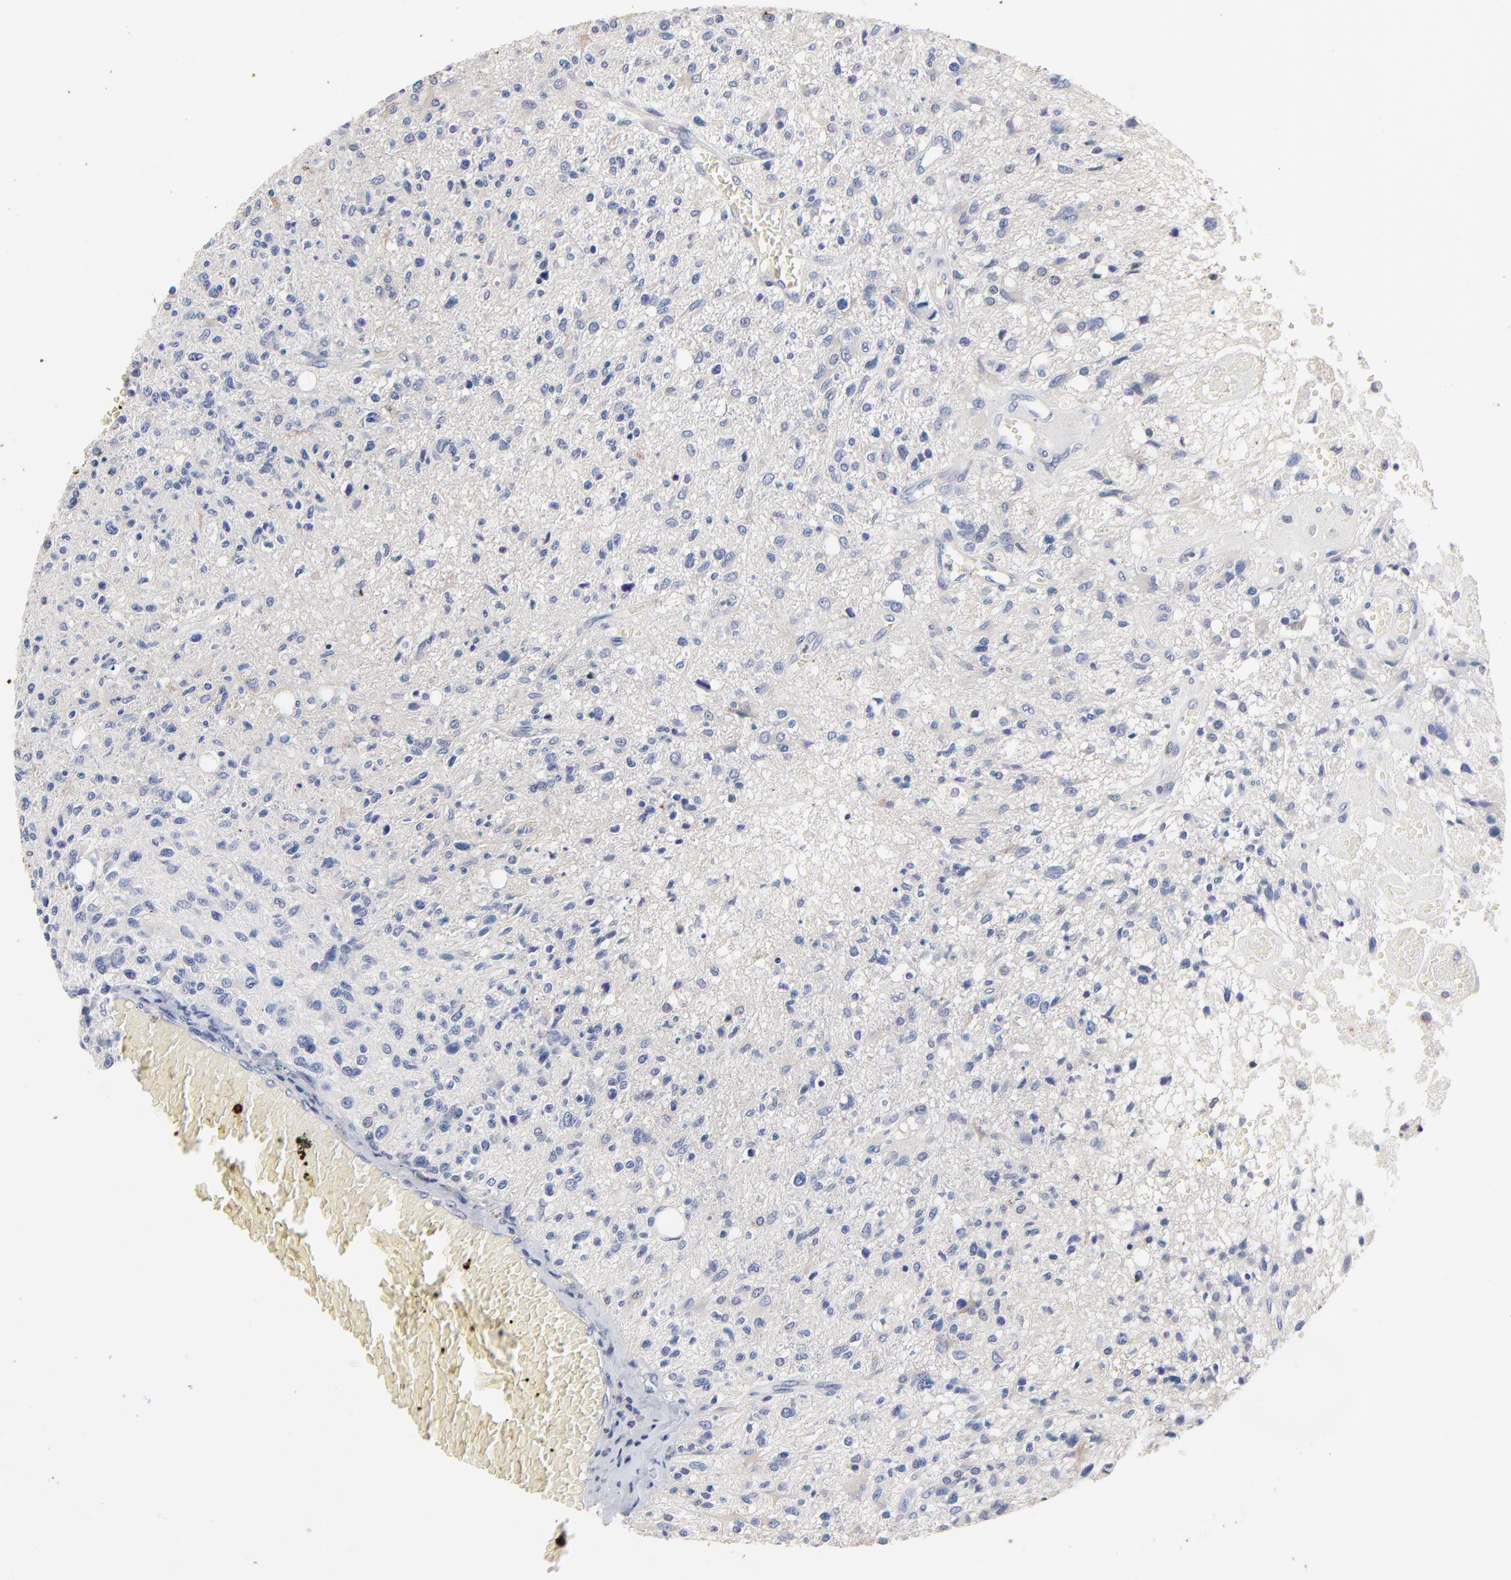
{"staining": {"intensity": "negative", "quantity": "none", "location": "none"}, "tissue": "glioma", "cell_type": "Tumor cells", "image_type": "cancer", "snomed": [{"axis": "morphology", "description": "Glioma, malignant, High grade"}, {"axis": "topography", "description": "Cerebral cortex"}], "caption": "Immunohistochemical staining of human glioma displays no significant positivity in tumor cells.", "gene": "AADAC", "patient": {"sex": "male", "age": 76}}